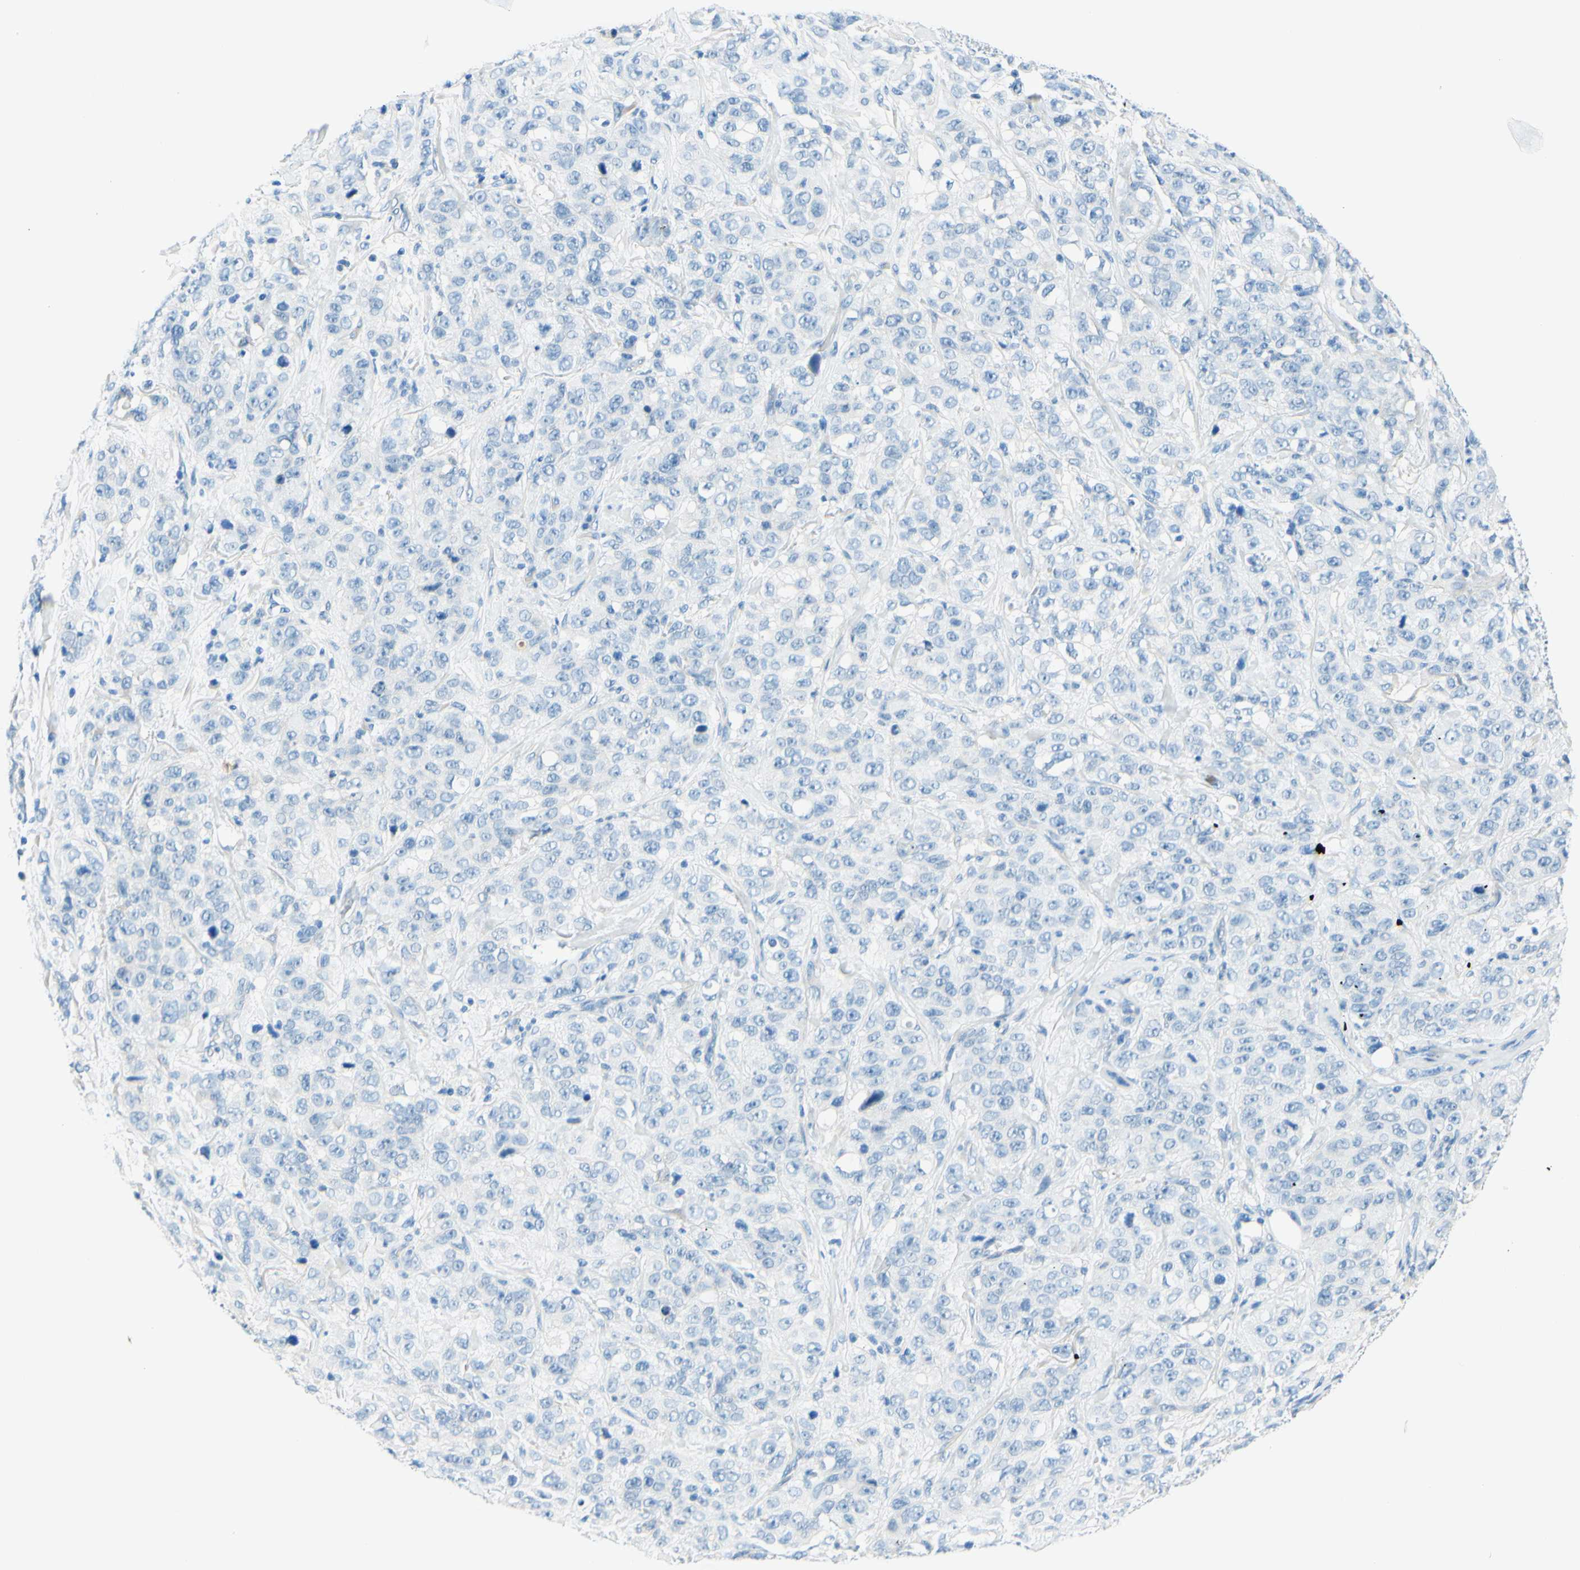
{"staining": {"intensity": "negative", "quantity": "none", "location": "none"}, "tissue": "stomach cancer", "cell_type": "Tumor cells", "image_type": "cancer", "snomed": [{"axis": "morphology", "description": "Adenocarcinoma, NOS"}, {"axis": "topography", "description": "Stomach"}], "caption": "An immunohistochemistry micrograph of stomach adenocarcinoma is shown. There is no staining in tumor cells of stomach adenocarcinoma. The staining was performed using DAB to visualize the protein expression in brown, while the nuclei were stained in blue with hematoxylin (Magnification: 20x).", "gene": "PASD1", "patient": {"sex": "male", "age": 48}}